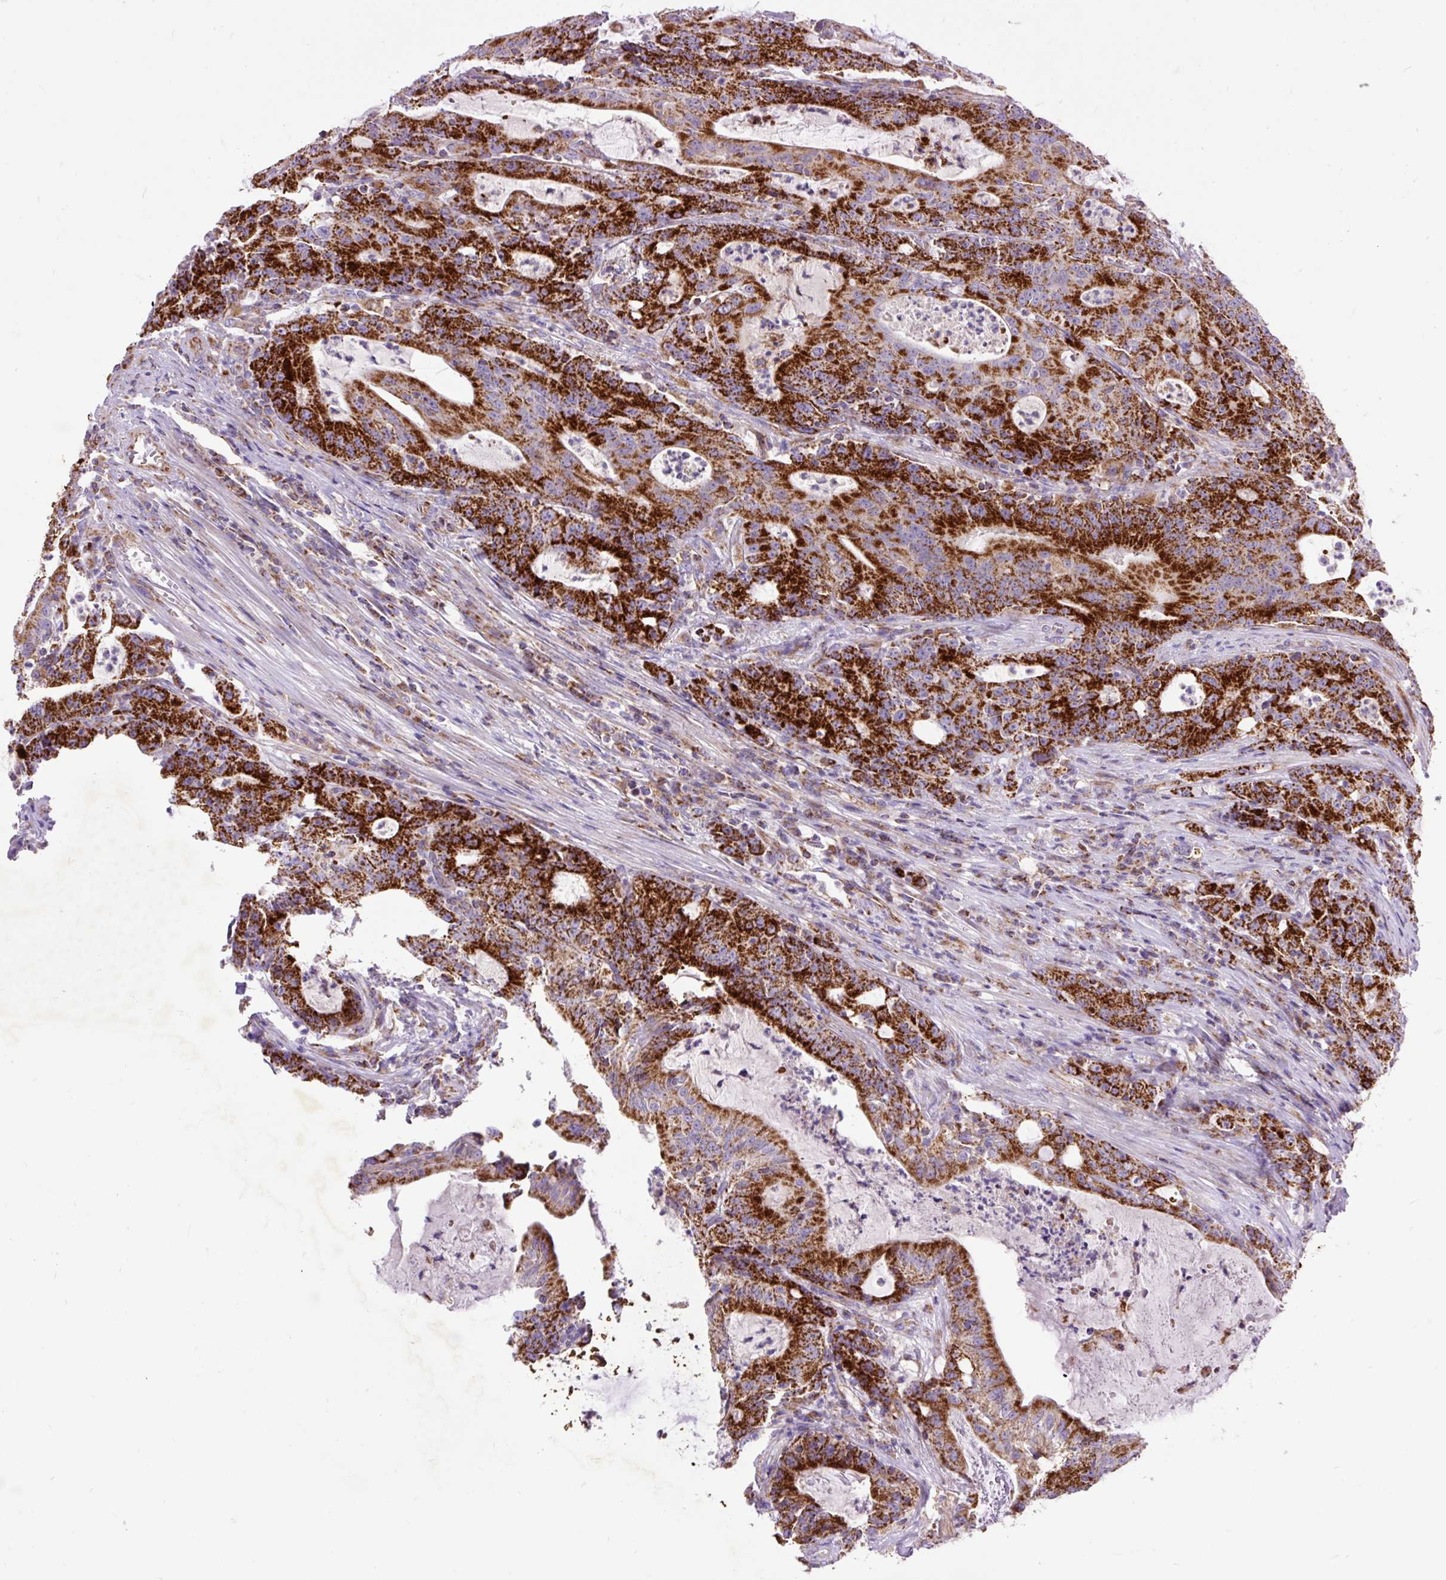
{"staining": {"intensity": "strong", "quantity": ">75%", "location": "cytoplasmic/membranous"}, "tissue": "colorectal cancer", "cell_type": "Tumor cells", "image_type": "cancer", "snomed": [{"axis": "morphology", "description": "Adenocarcinoma, NOS"}, {"axis": "topography", "description": "Colon"}], "caption": "Adenocarcinoma (colorectal) stained for a protein (brown) shows strong cytoplasmic/membranous positive positivity in about >75% of tumor cells.", "gene": "TOMM40", "patient": {"sex": "male", "age": 83}}